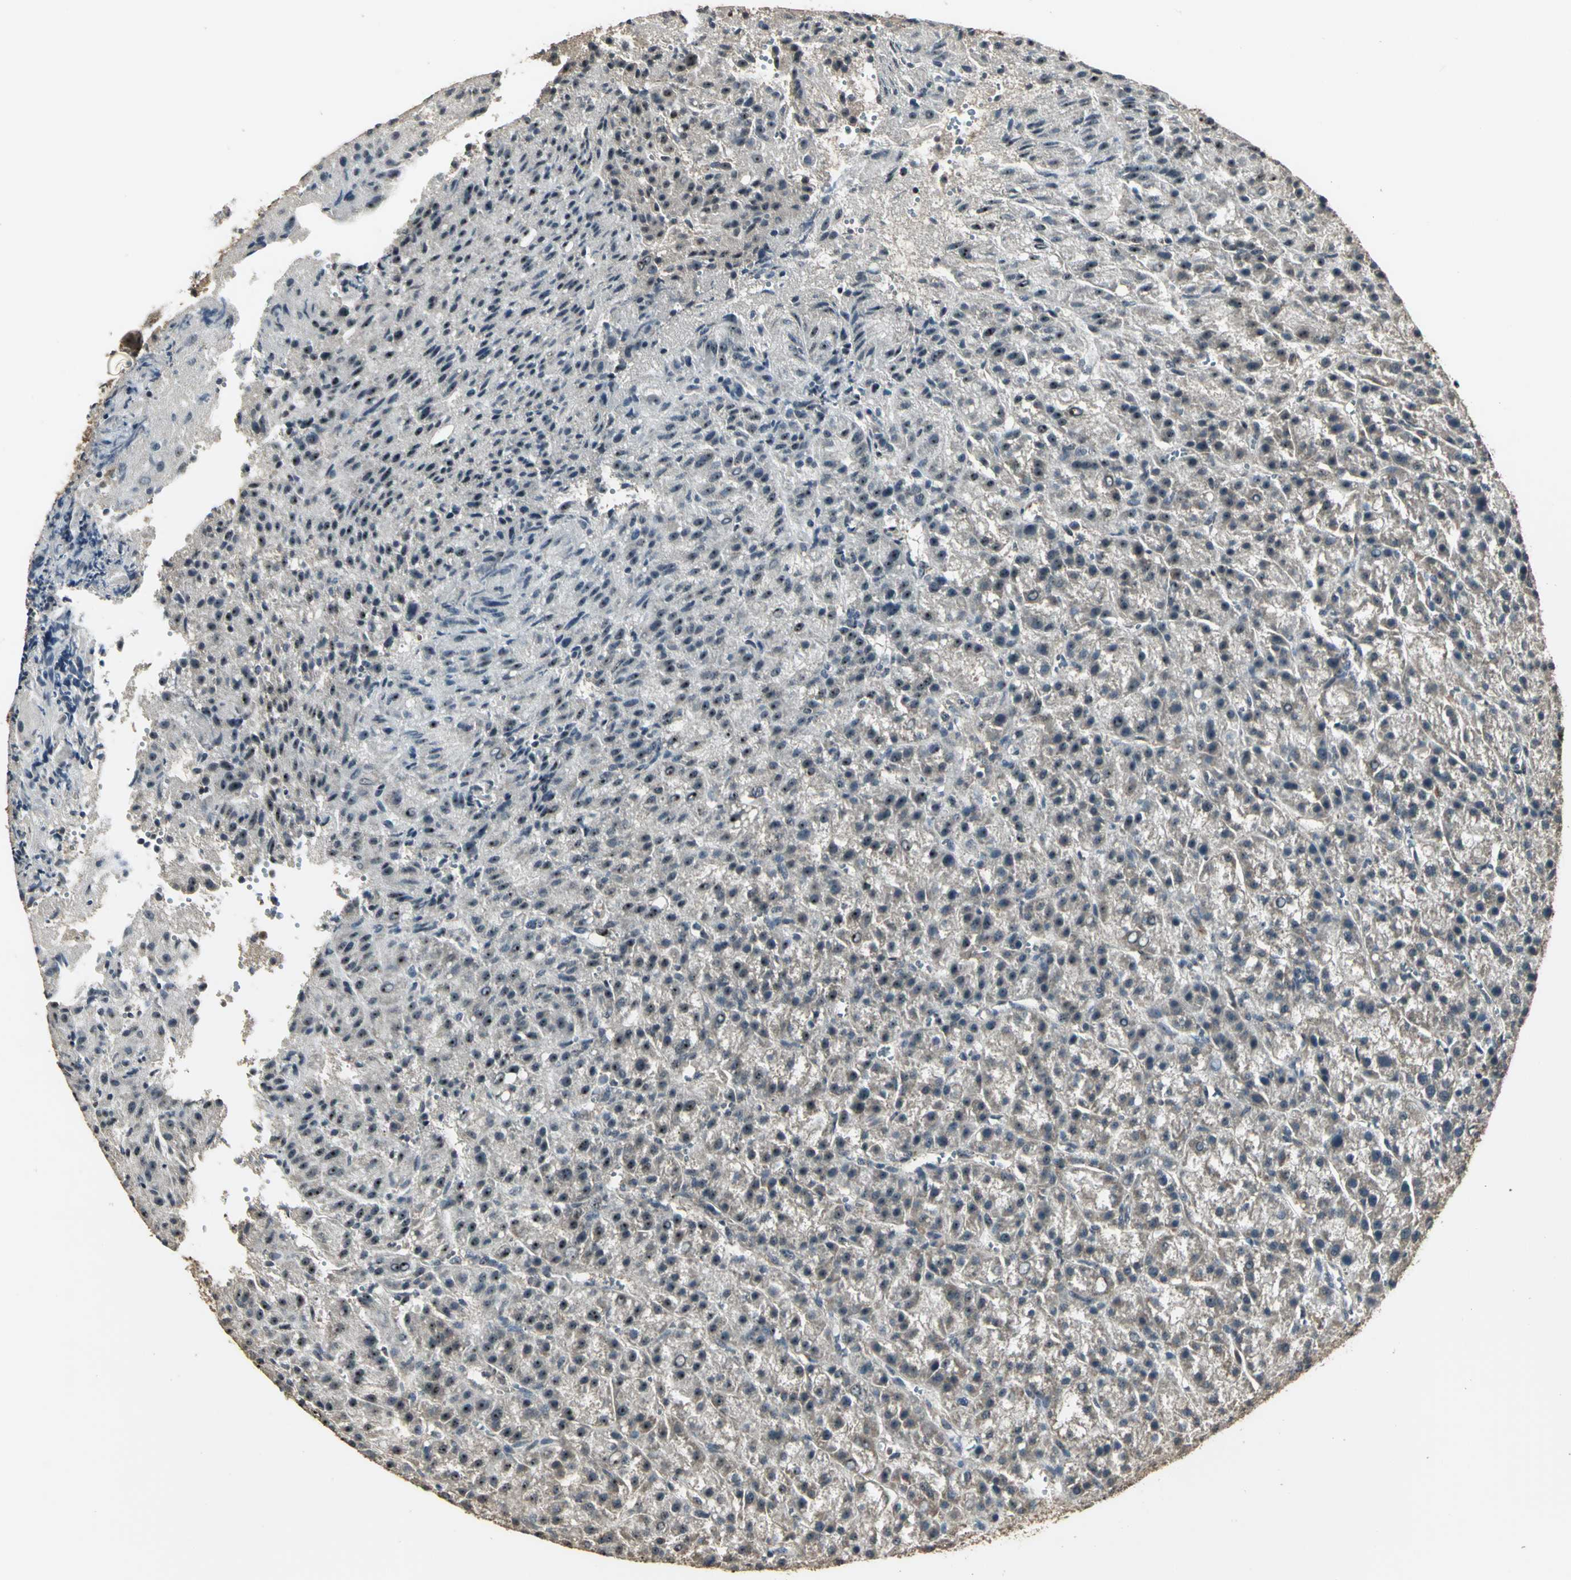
{"staining": {"intensity": "negative", "quantity": "none", "location": "none"}, "tissue": "liver cancer", "cell_type": "Tumor cells", "image_type": "cancer", "snomed": [{"axis": "morphology", "description": "Carcinoma, Hepatocellular, NOS"}, {"axis": "topography", "description": "Liver"}], "caption": "An immunohistochemistry (IHC) histopathology image of liver cancer is shown. There is no staining in tumor cells of liver cancer.", "gene": "UCHL5", "patient": {"sex": "female", "age": 58}}